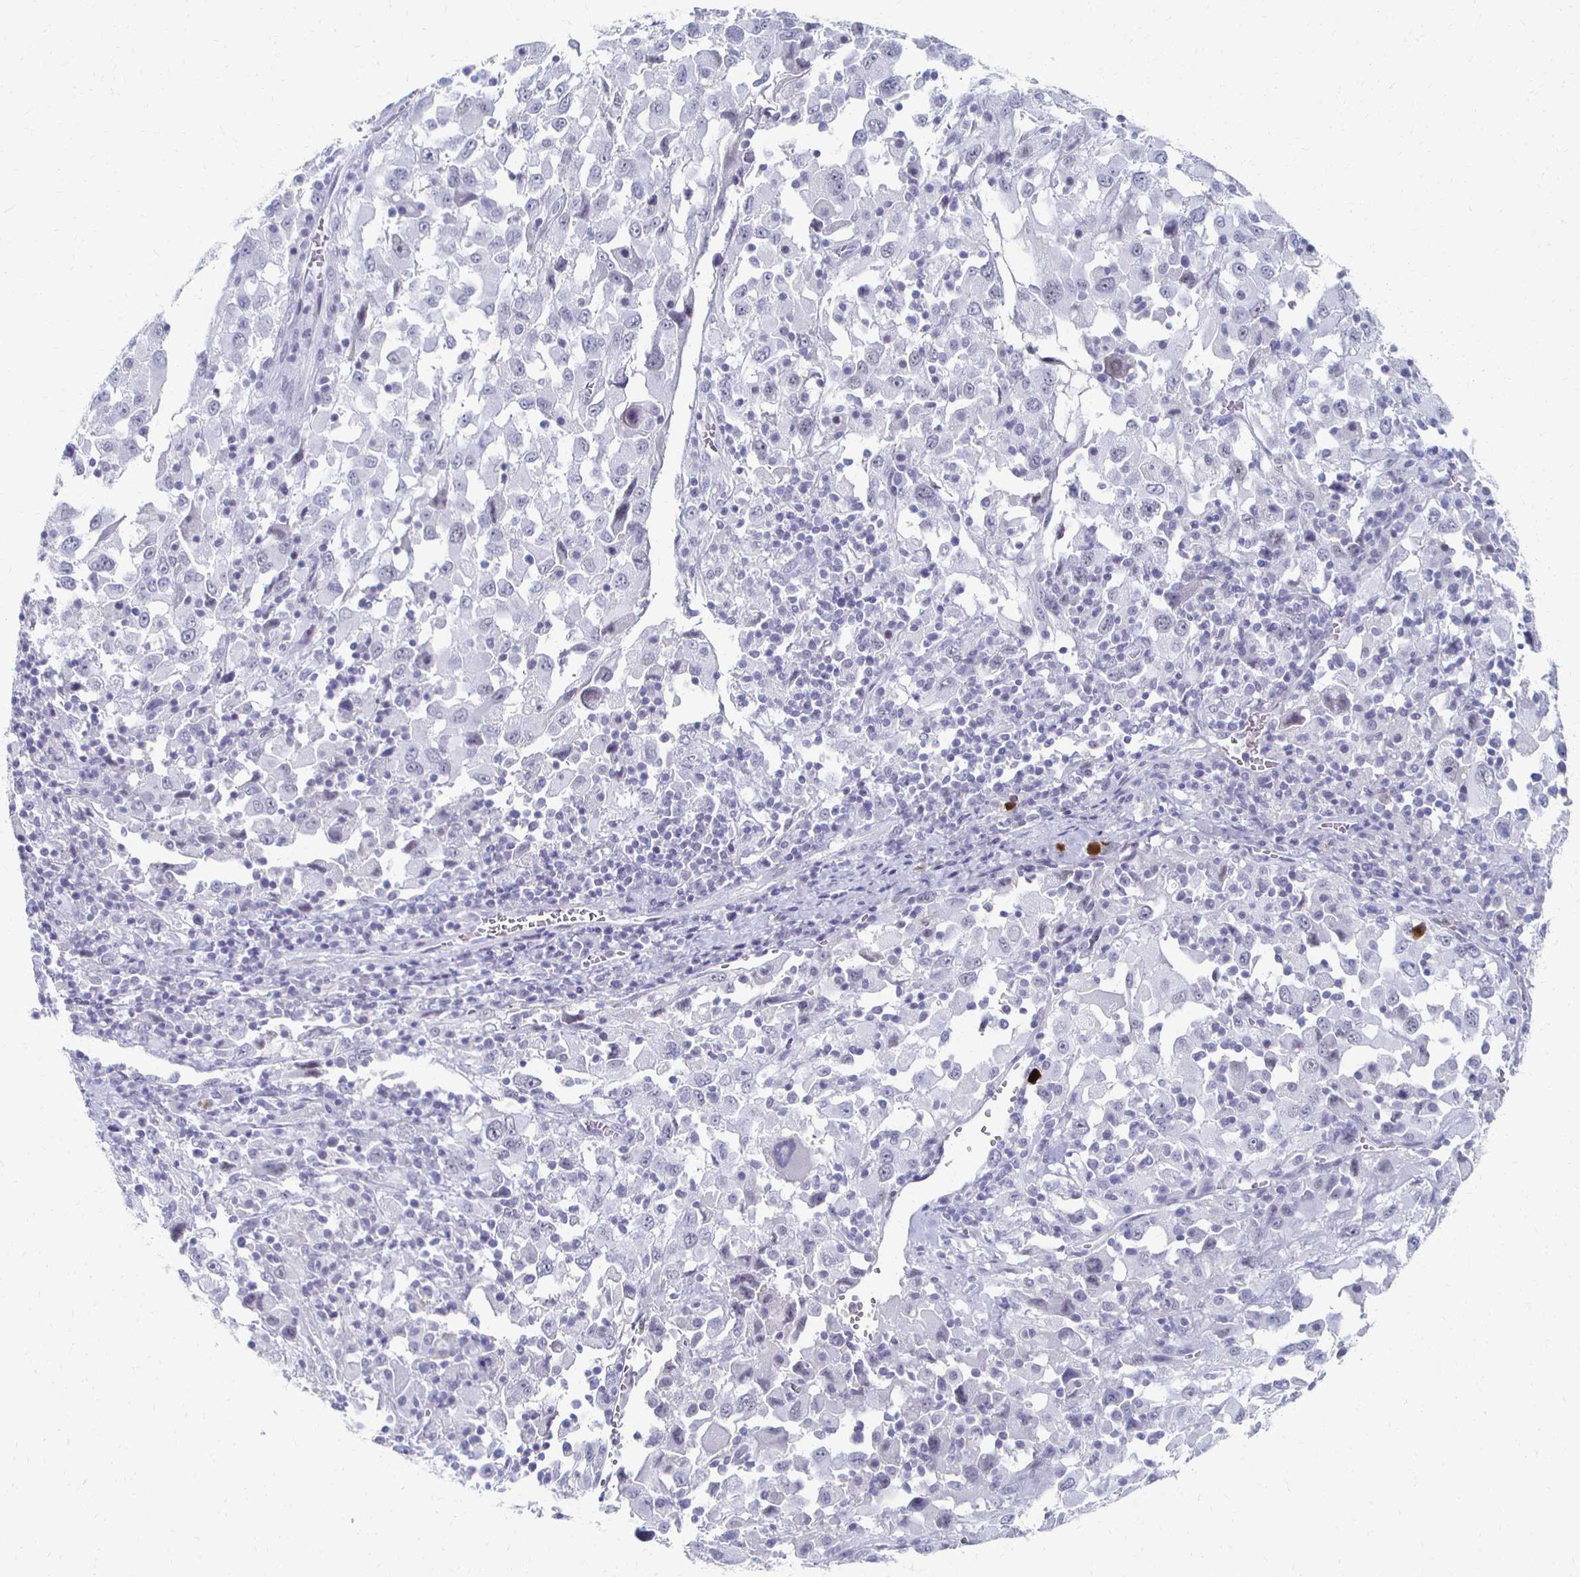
{"staining": {"intensity": "negative", "quantity": "none", "location": "none"}, "tissue": "melanoma", "cell_type": "Tumor cells", "image_type": "cancer", "snomed": [{"axis": "morphology", "description": "Malignant melanoma, Metastatic site"}, {"axis": "topography", "description": "Soft tissue"}], "caption": "This is an immunohistochemistry micrograph of melanoma. There is no positivity in tumor cells.", "gene": "CXCR2", "patient": {"sex": "male", "age": 50}}